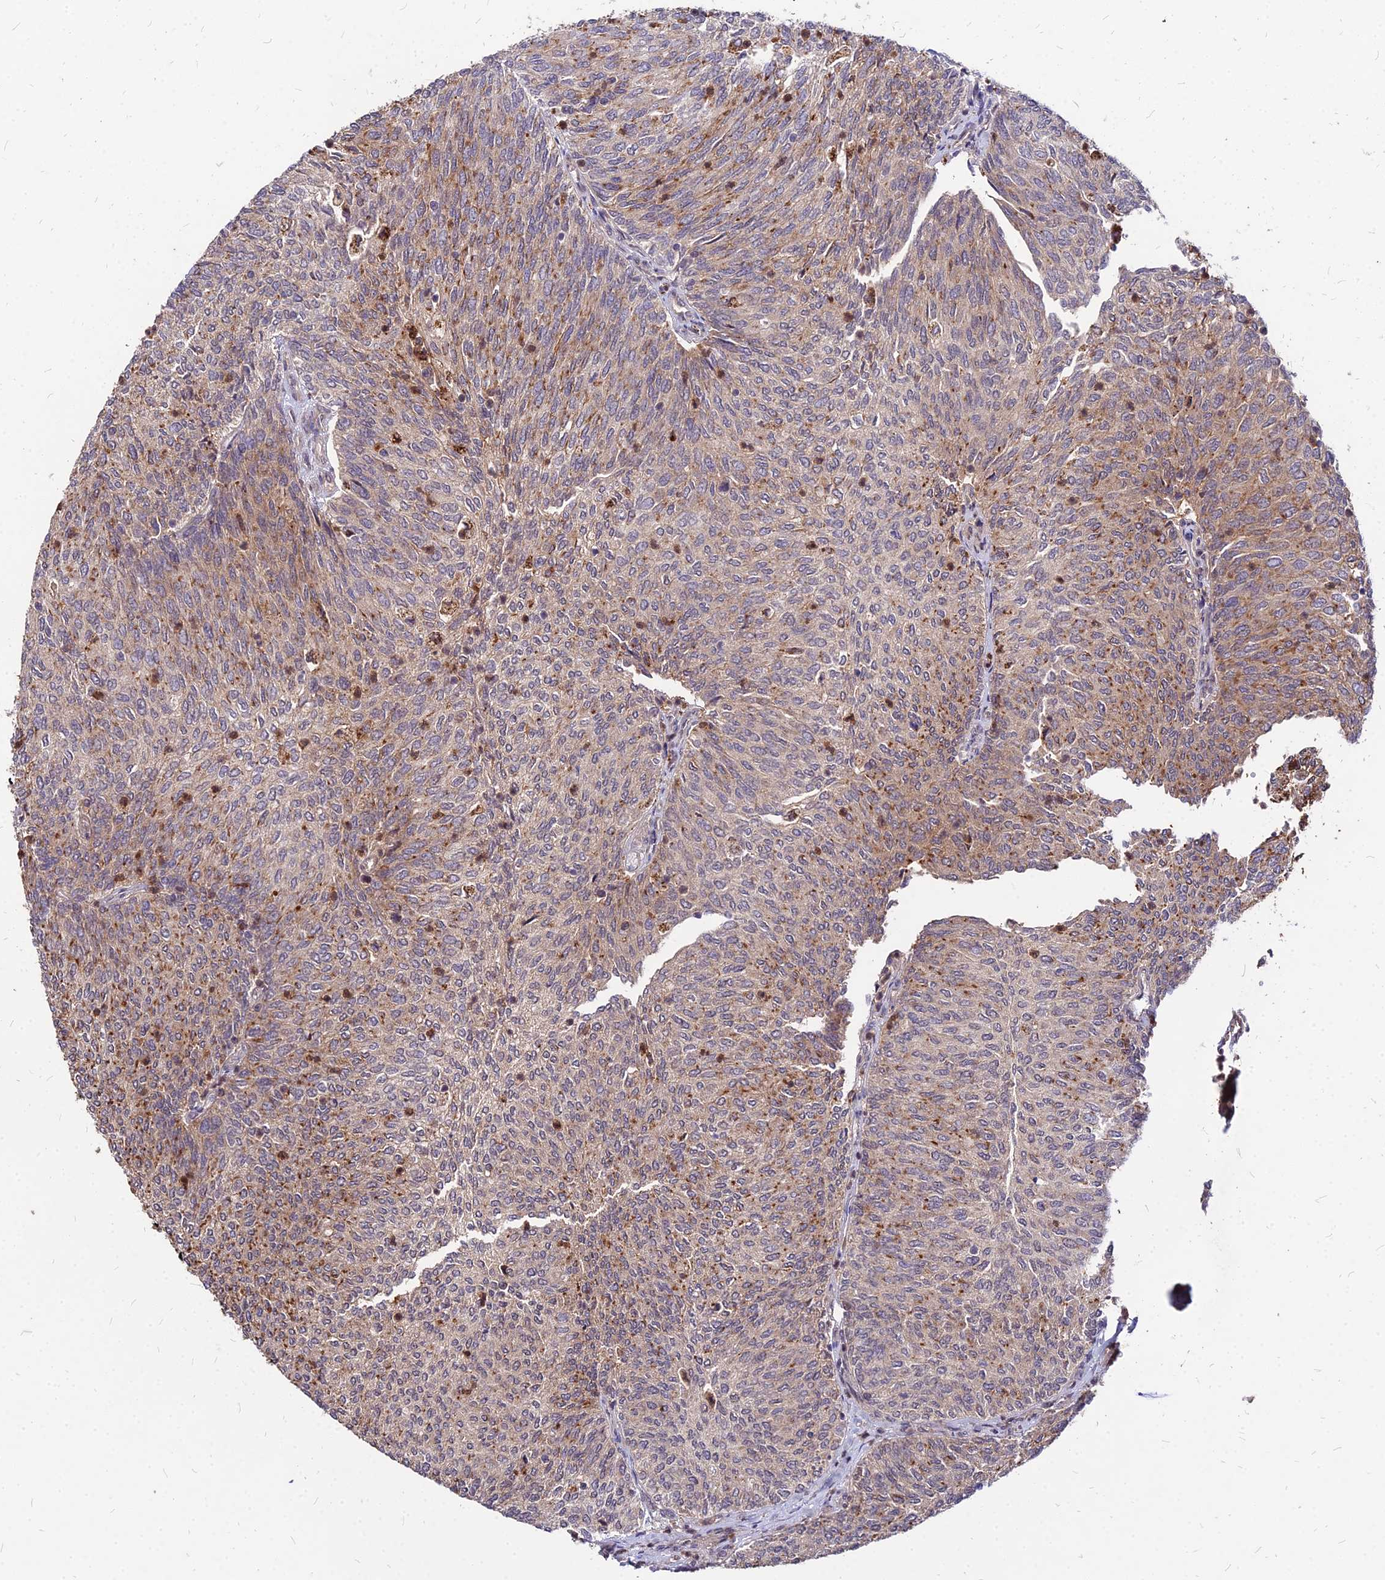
{"staining": {"intensity": "moderate", "quantity": ">75%", "location": "cytoplasmic/membranous,nuclear"}, "tissue": "urothelial cancer", "cell_type": "Tumor cells", "image_type": "cancer", "snomed": [{"axis": "morphology", "description": "Urothelial carcinoma, High grade"}, {"axis": "topography", "description": "Urinary bladder"}], "caption": "Protein expression analysis of human urothelial cancer reveals moderate cytoplasmic/membranous and nuclear expression in approximately >75% of tumor cells. Using DAB (brown) and hematoxylin (blue) stains, captured at high magnification using brightfield microscopy.", "gene": "APBA3", "patient": {"sex": "female", "age": 79}}